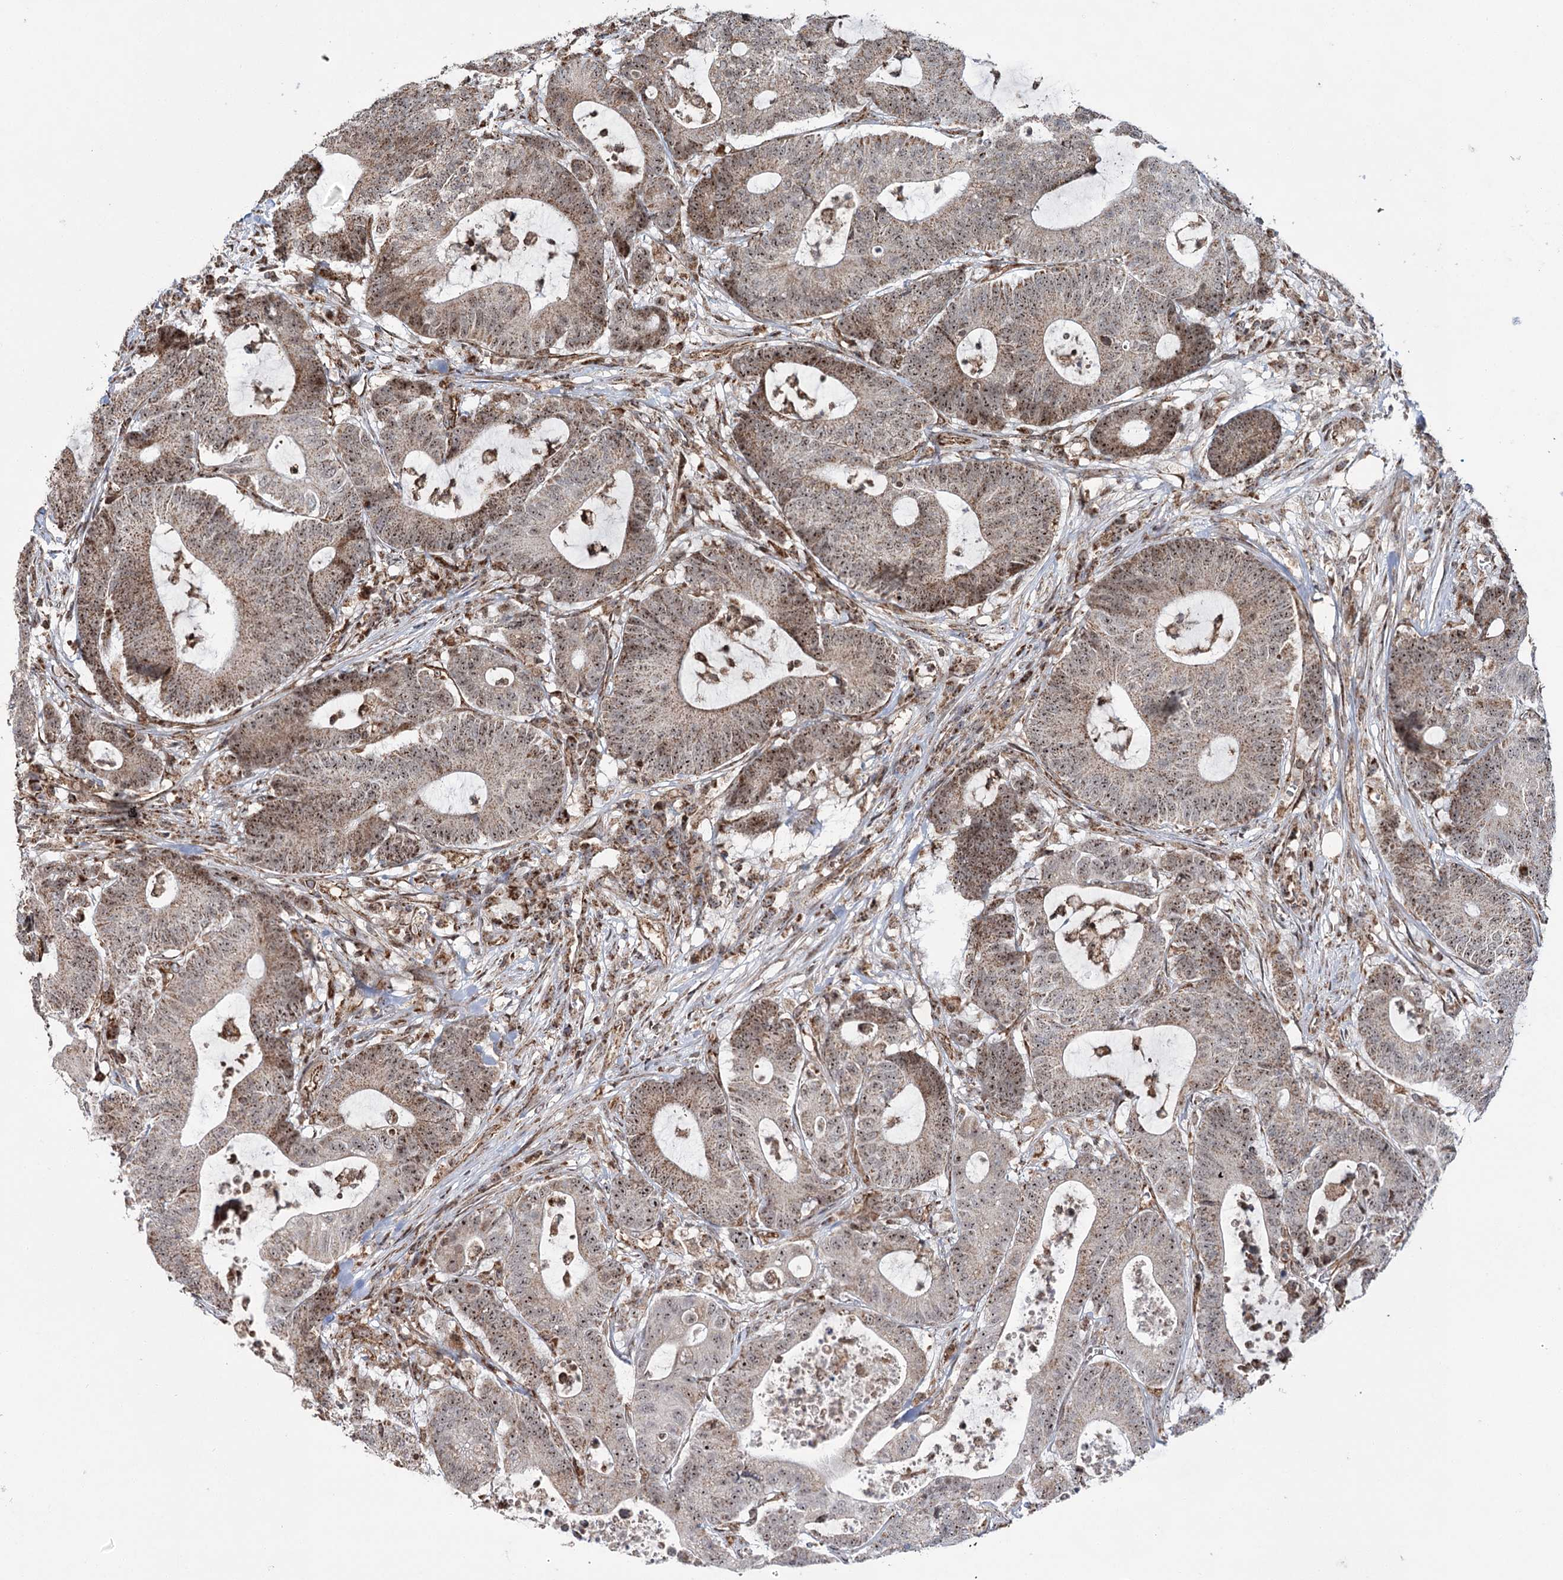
{"staining": {"intensity": "moderate", "quantity": ">75%", "location": "cytoplasmic/membranous,nuclear"}, "tissue": "colorectal cancer", "cell_type": "Tumor cells", "image_type": "cancer", "snomed": [{"axis": "morphology", "description": "Adenocarcinoma, NOS"}, {"axis": "topography", "description": "Colon"}], "caption": "The micrograph displays staining of colorectal cancer, revealing moderate cytoplasmic/membranous and nuclear protein expression (brown color) within tumor cells. (brown staining indicates protein expression, while blue staining denotes nuclei).", "gene": "STEEP1", "patient": {"sex": "female", "age": 84}}